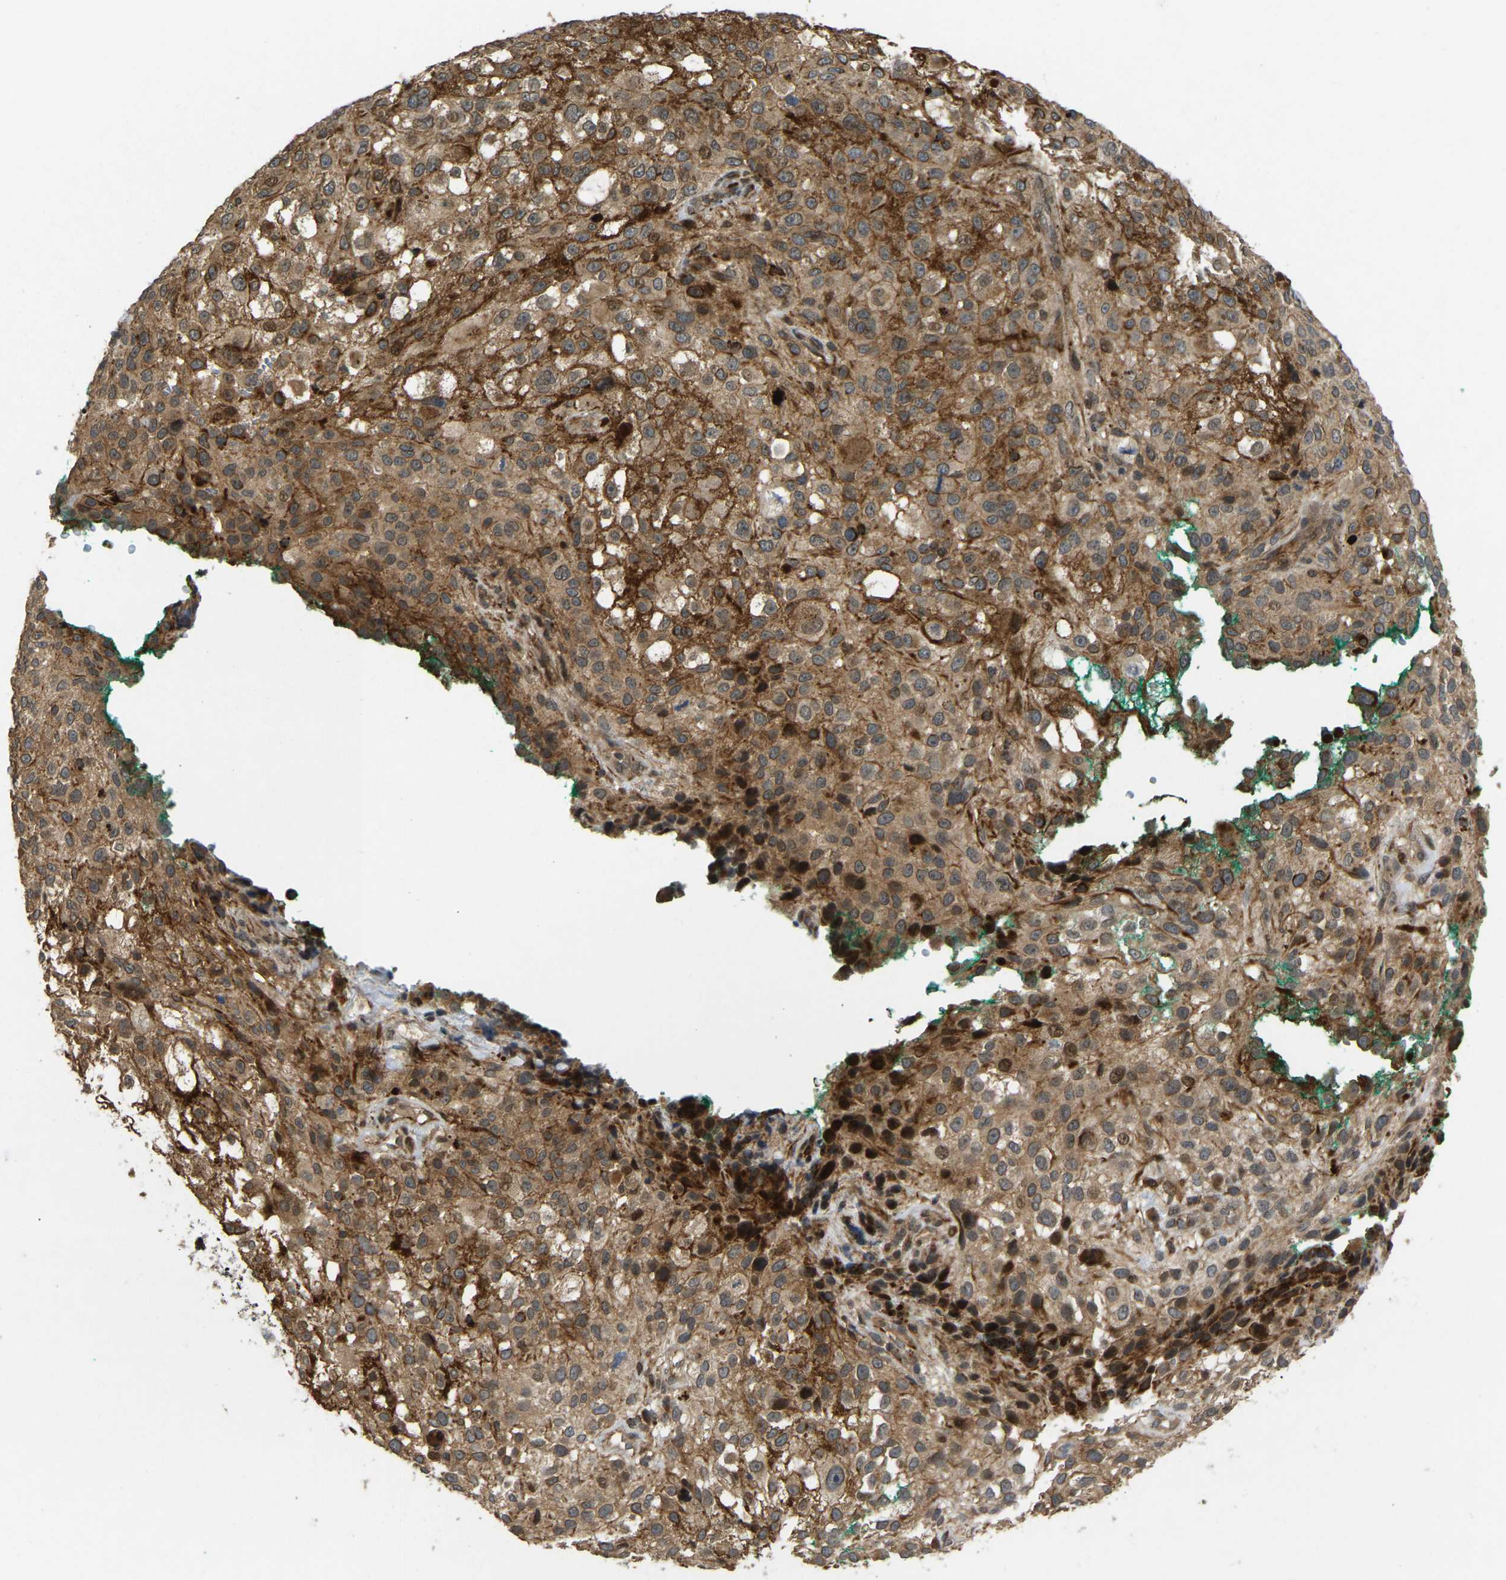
{"staining": {"intensity": "moderate", "quantity": ">75%", "location": "cytoplasmic/membranous,nuclear"}, "tissue": "melanoma", "cell_type": "Tumor cells", "image_type": "cancer", "snomed": [{"axis": "morphology", "description": "Necrosis, NOS"}, {"axis": "morphology", "description": "Malignant melanoma, NOS"}, {"axis": "topography", "description": "Skin"}], "caption": "Human melanoma stained with a brown dye exhibits moderate cytoplasmic/membranous and nuclear positive staining in about >75% of tumor cells.", "gene": "KIAA1549", "patient": {"sex": "female", "age": 87}}